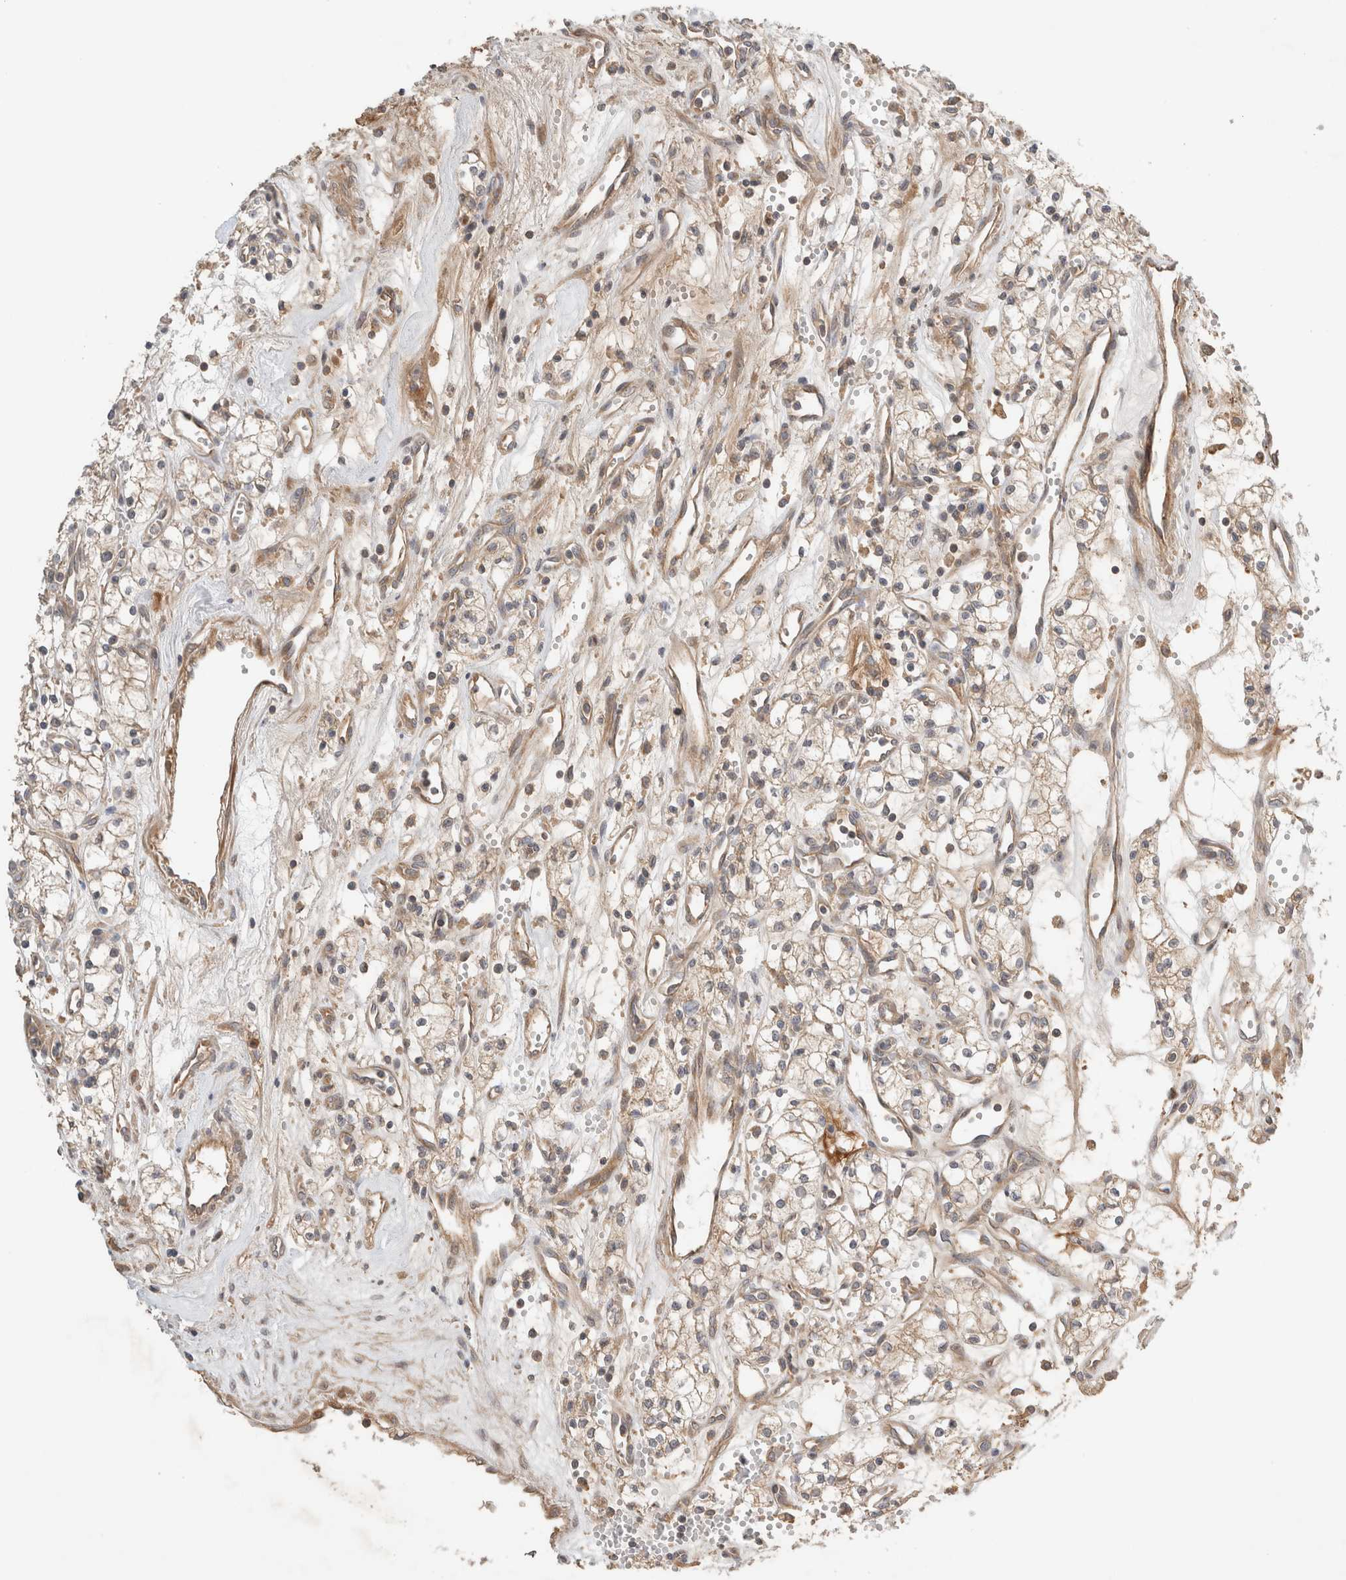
{"staining": {"intensity": "weak", "quantity": "<25%", "location": "cytoplasmic/membranous"}, "tissue": "renal cancer", "cell_type": "Tumor cells", "image_type": "cancer", "snomed": [{"axis": "morphology", "description": "Adenocarcinoma, NOS"}, {"axis": "topography", "description": "Kidney"}], "caption": "Tumor cells show no significant staining in renal cancer.", "gene": "ARMC9", "patient": {"sex": "male", "age": 59}}